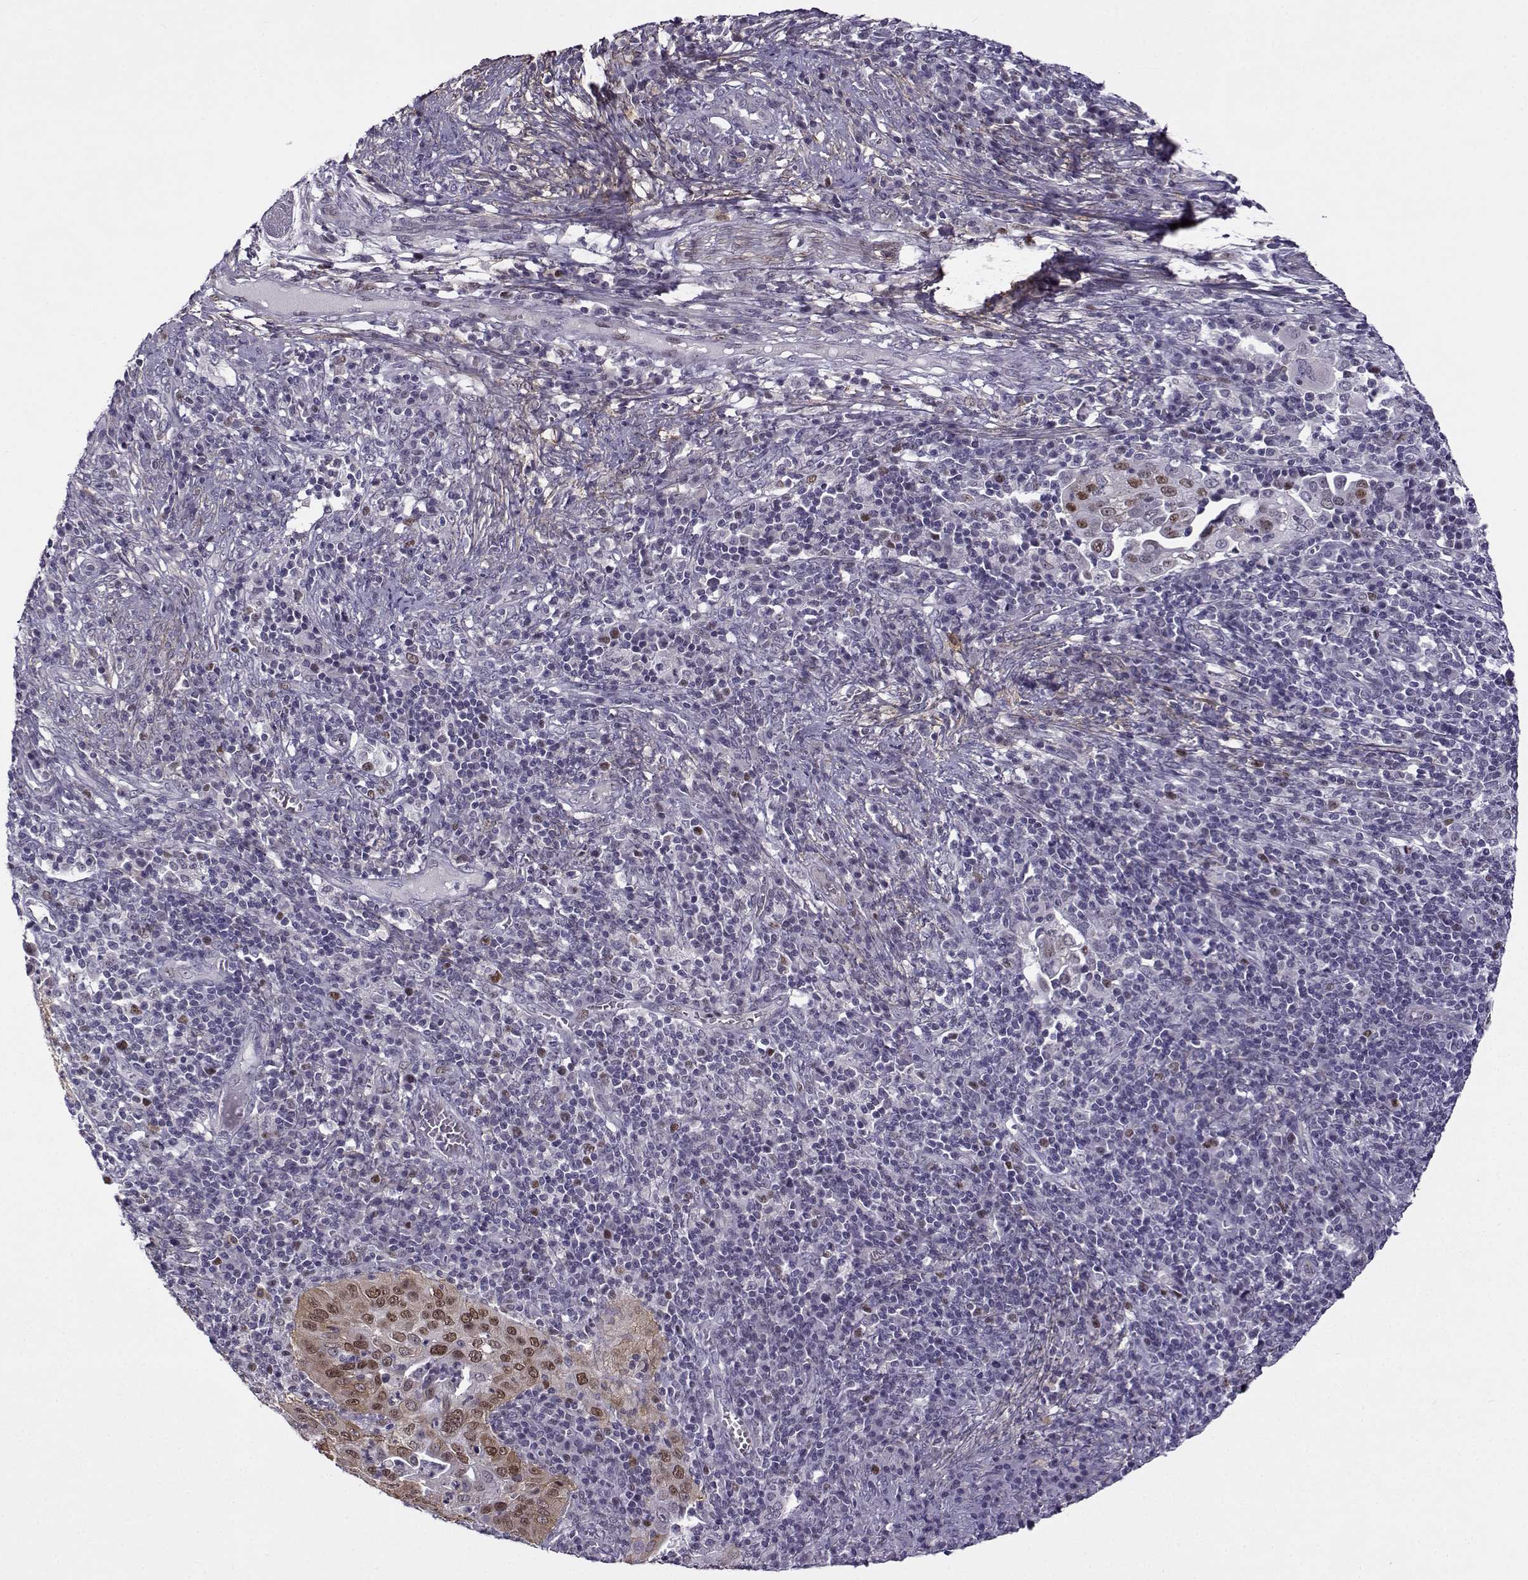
{"staining": {"intensity": "moderate", "quantity": "25%-75%", "location": "cytoplasmic/membranous,nuclear"}, "tissue": "cervical cancer", "cell_type": "Tumor cells", "image_type": "cancer", "snomed": [{"axis": "morphology", "description": "Squamous cell carcinoma, NOS"}, {"axis": "topography", "description": "Cervix"}], "caption": "Immunohistochemical staining of cervical cancer (squamous cell carcinoma) displays medium levels of moderate cytoplasmic/membranous and nuclear staining in about 25%-75% of tumor cells.", "gene": "BACH1", "patient": {"sex": "female", "age": 39}}